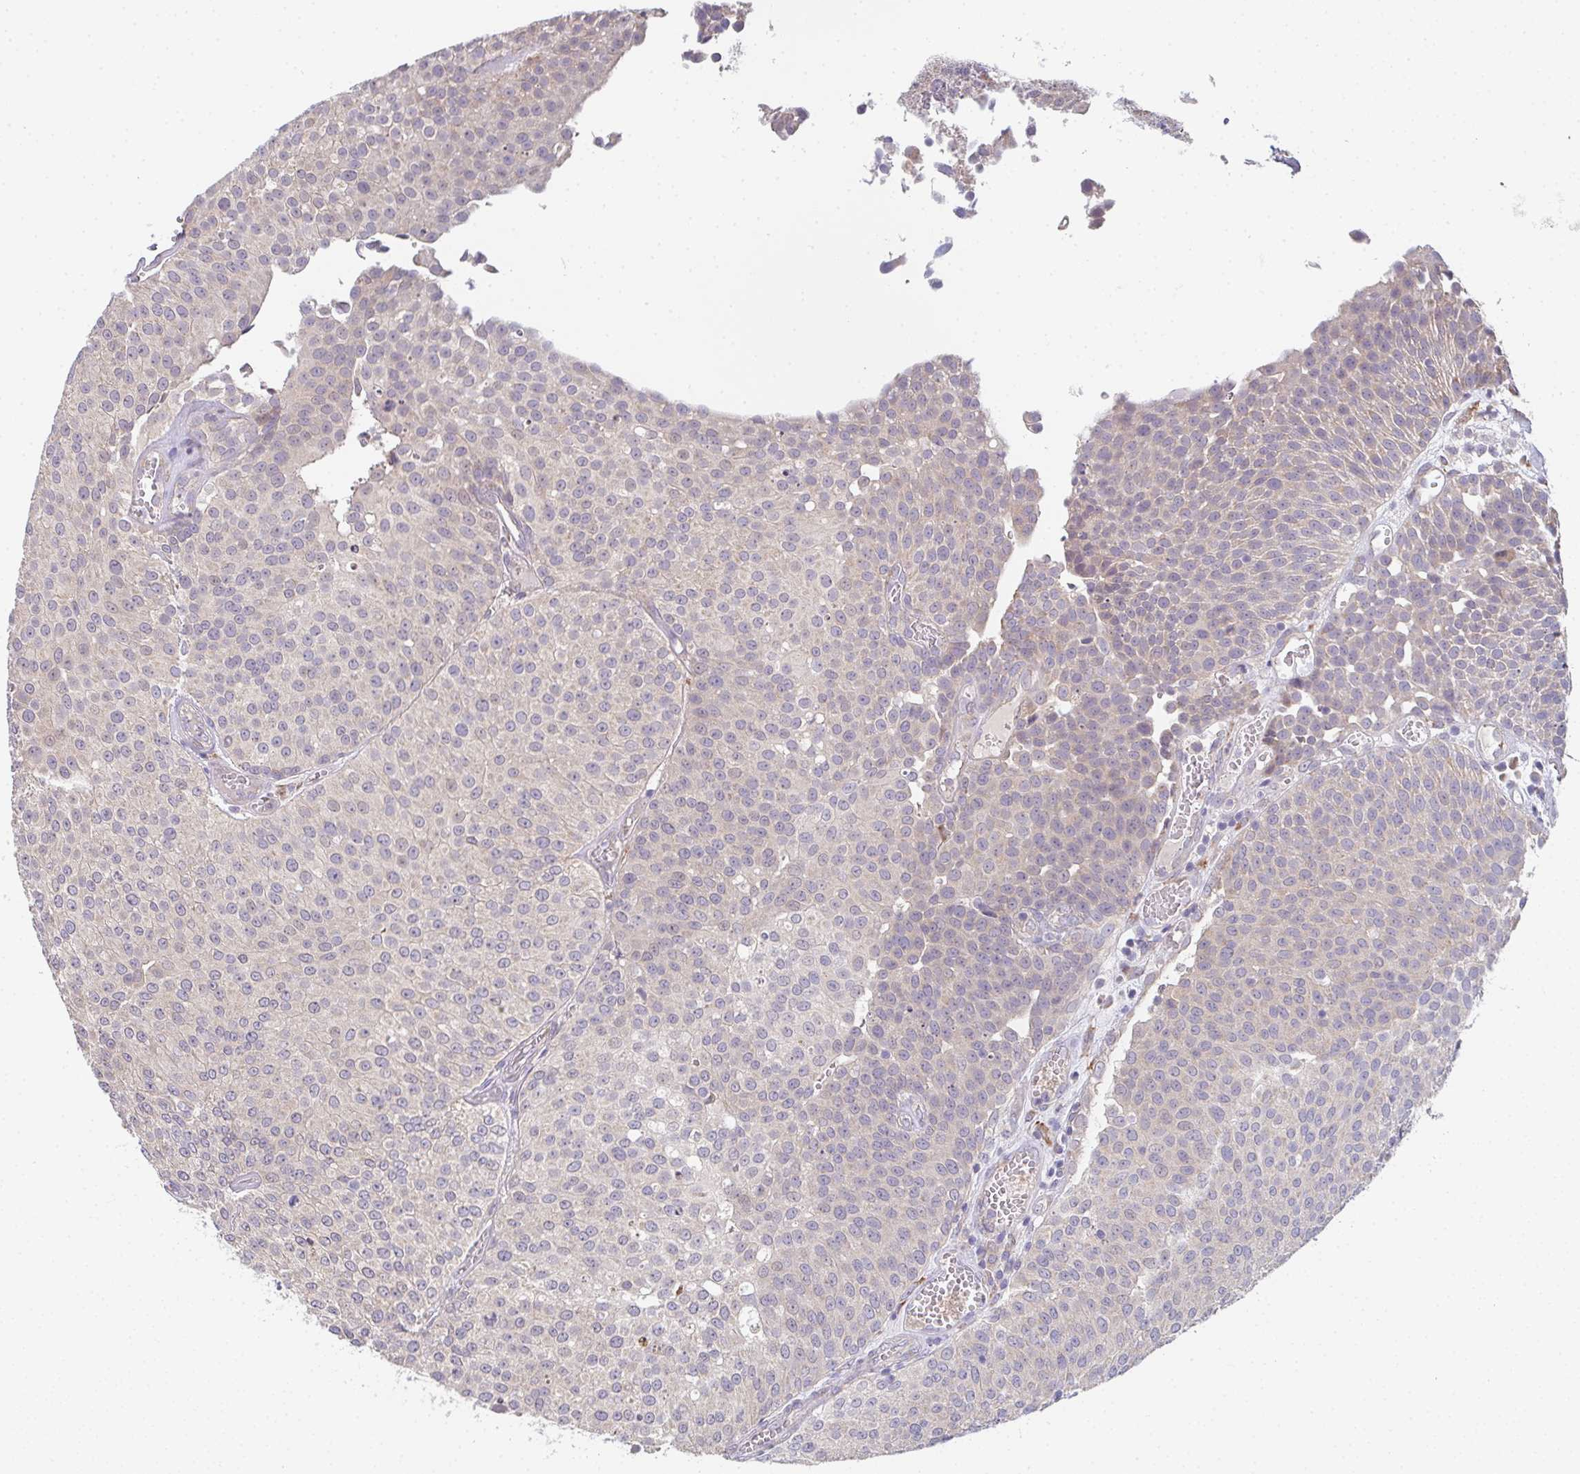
{"staining": {"intensity": "weak", "quantity": "<25%", "location": "cytoplasmic/membranous"}, "tissue": "urothelial cancer", "cell_type": "Tumor cells", "image_type": "cancer", "snomed": [{"axis": "morphology", "description": "Urothelial carcinoma, Low grade"}, {"axis": "topography", "description": "Urinary bladder"}], "caption": "Immunohistochemistry (IHC) histopathology image of neoplastic tissue: low-grade urothelial carcinoma stained with DAB (3,3'-diaminobenzidine) exhibits no significant protein expression in tumor cells.", "gene": "TSPAN31", "patient": {"sex": "female", "age": 79}}